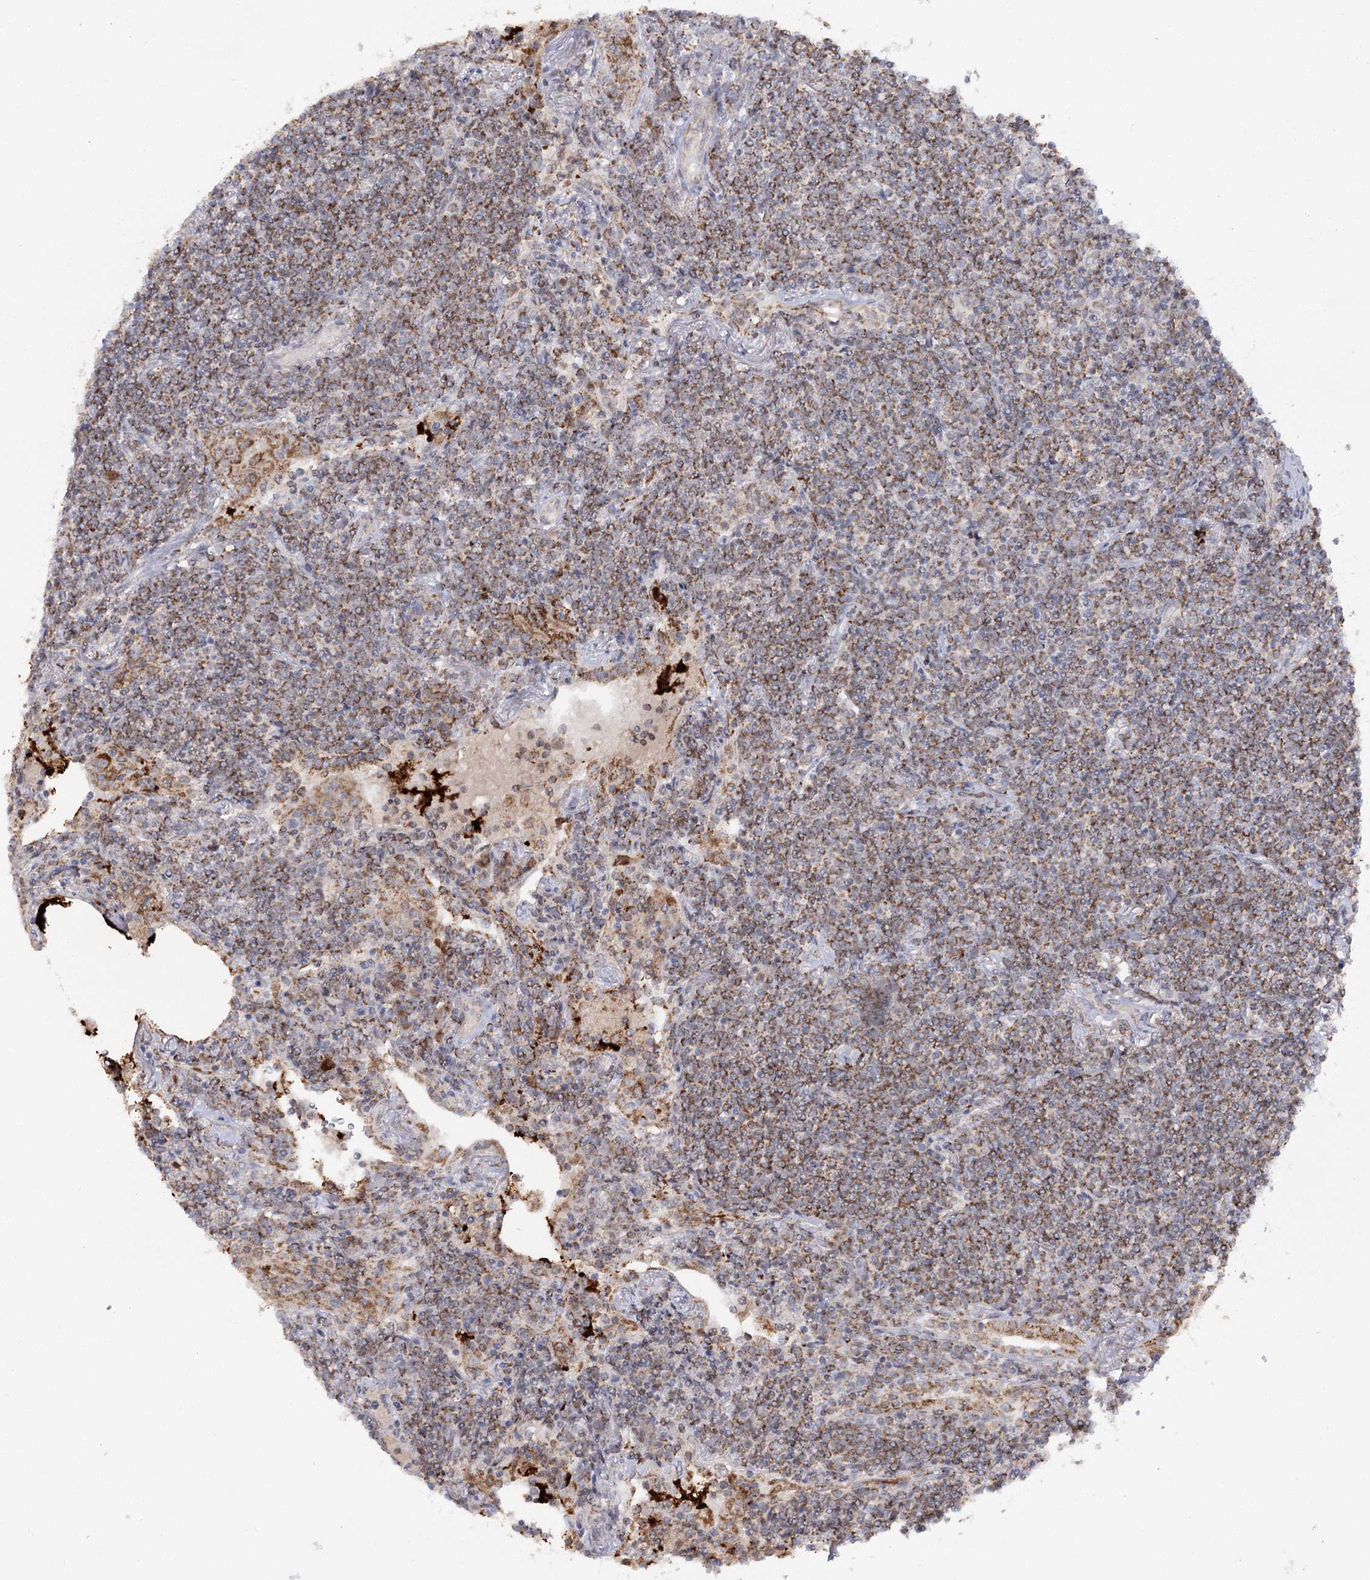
{"staining": {"intensity": "moderate", "quantity": ">75%", "location": "cytoplasmic/membranous"}, "tissue": "lymphoma", "cell_type": "Tumor cells", "image_type": "cancer", "snomed": [{"axis": "morphology", "description": "Malignant lymphoma, non-Hodgkin's type, Low grade"}, {"axis": "topography", "description": "Lung"}], "caption": "This photomicrograph shows immunohistochemistry staining of human malignant lymphoma, non-Hodgkin's type (low-grade), with medium moderate cytoplasmic/membranous staining in about >75% of tumor cells.", "gene": "CBR4", "patient": {"sex": "female", "age": 71}}